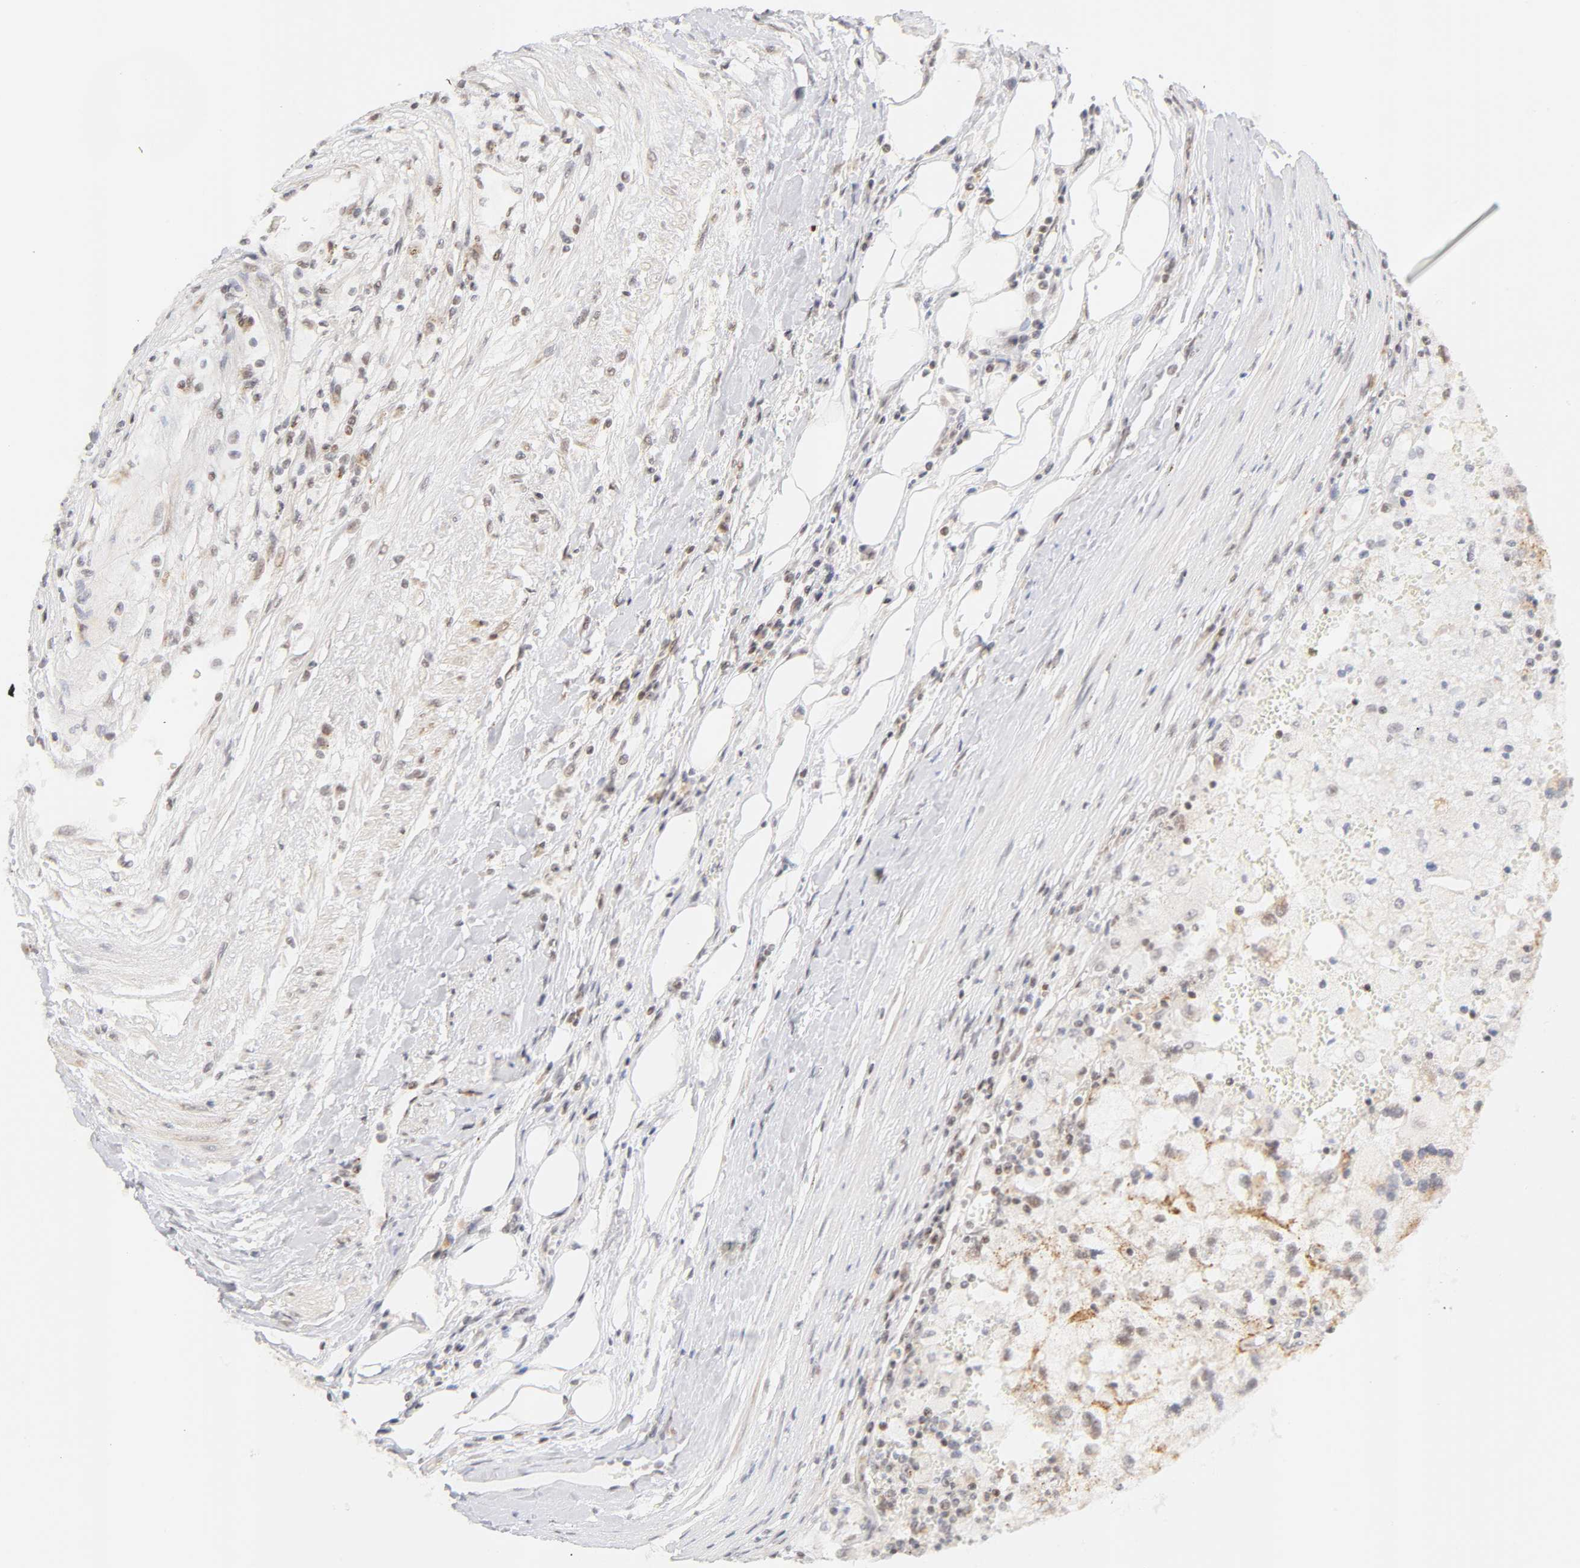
{"staining": {"intensity": "weak", "quantity": "25%-75%", "location": "cytoplasmic/membranous,nuclear"}, "tissue": "renal cancer", "cell_type": "Tumor cells", "image_type": "cancer", "snomed": [{"axis": "morphology", "description": "Normal tissue, NOS"}, {"axis": "morphology", "description": "Adenocarcinoma, NOS"}, {"axis": "topography", "description": "Kidney"}], "caption": "Immunohistochemical staining of renal adenocarcinoma reveals low levels of weak cytoplasmic/membranous and nuclear staining in approximately 25%-75% of tumor cells.", "gene": "TAF10", "patient": {"sex": "male", "age": 71}}